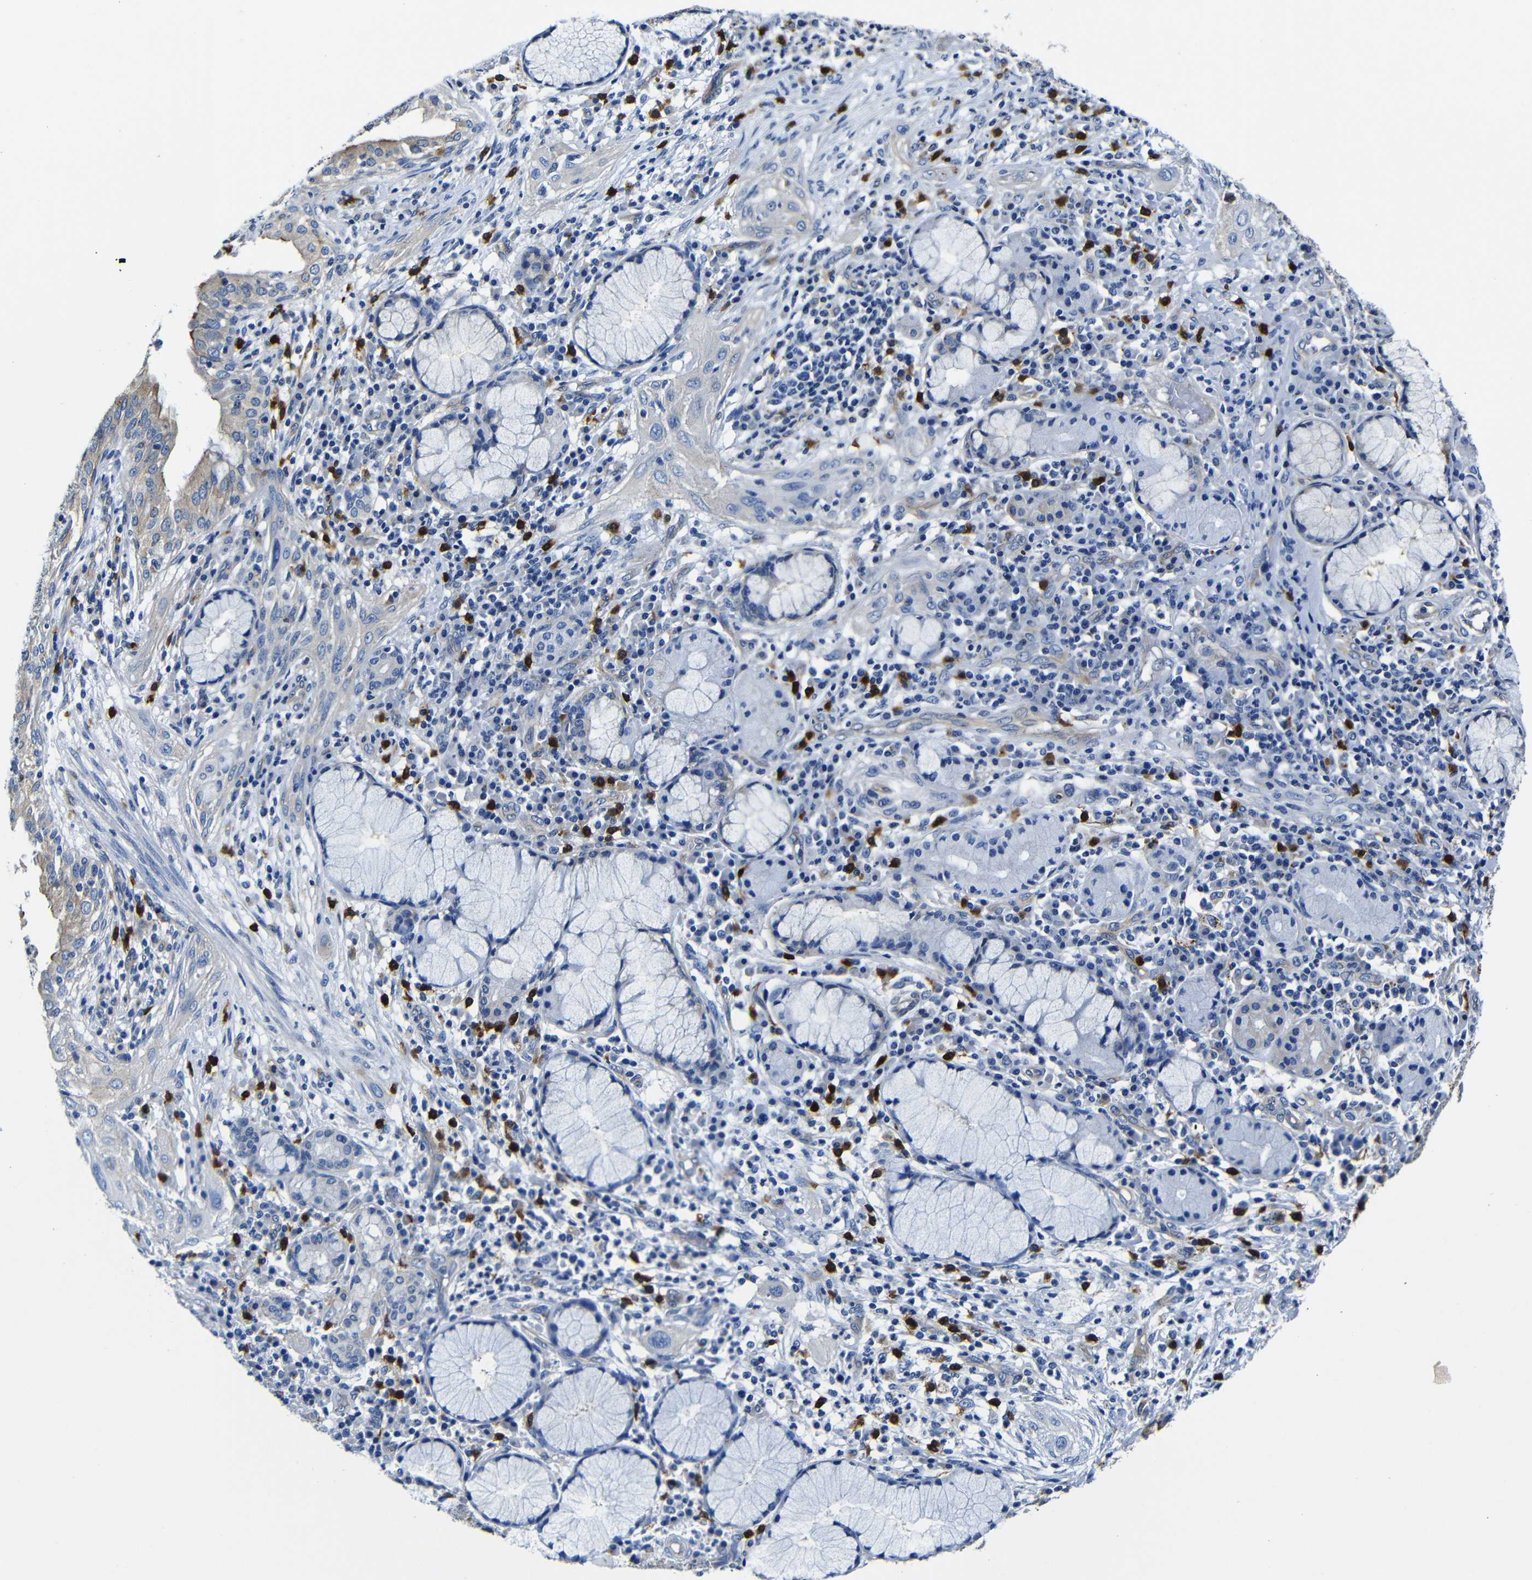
{"staining": {"intensity": "negative", "quantity": "none", "location": "none"}, "tissue": "lung cancer", "cell_type": "Tumor cells", "image_type": "cancer", "snomed": [{"axis": "morphology", "description": "Squamous cell carcinoma, NOS"}, {"axis": "topography", "description": "Lung"}], "caption": "High power microscopy histopathology image of an immunohistochemistry (IHC) histopathology image of lung squamous cell carcinoma, revealing no significant staining in tumor cells.", "gene": "GIMAP2", "patient": {"sex": "female", "age": 47}}